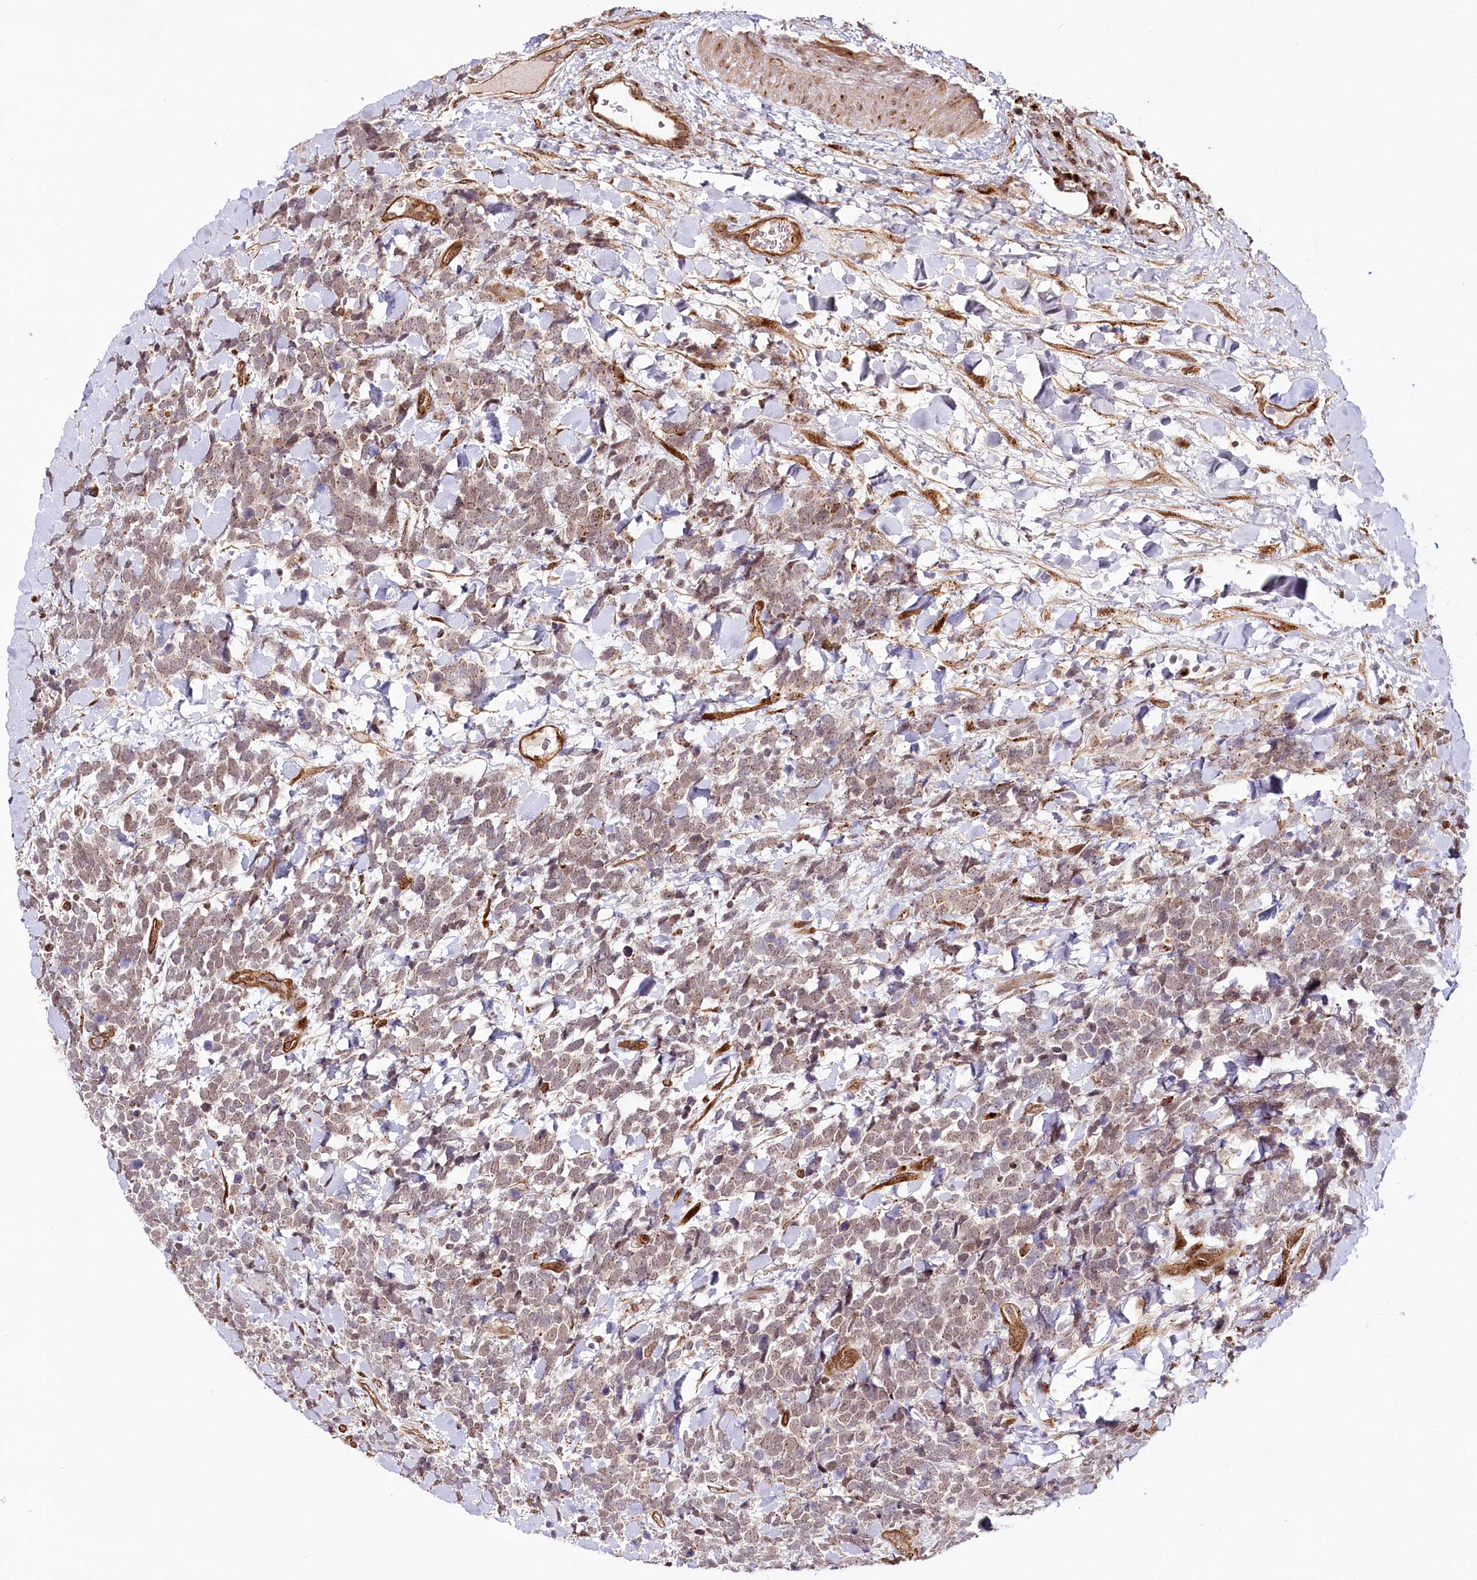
{"staining": {"intensity": "weak", "quantity": ">75%", "location": "nuclear"}, "tissue": "urothelial cancer", "cell_type": "Tumor cells", "image_type": "cancer", "snomed": [{"axis": "morphology", "description": "Urothelial carcinoma, High grade"}, {"axis": "topography", "description": "Urinary bladder"}], "caption": "An immunohistochemistry micrograph of tumor tissue is shown. Protein staining in brown labels weak nuclear positivity in urothelial cancer within tumor cells.", "gene": "COPG1", "patient": {"sex": "female", "age": 82}}